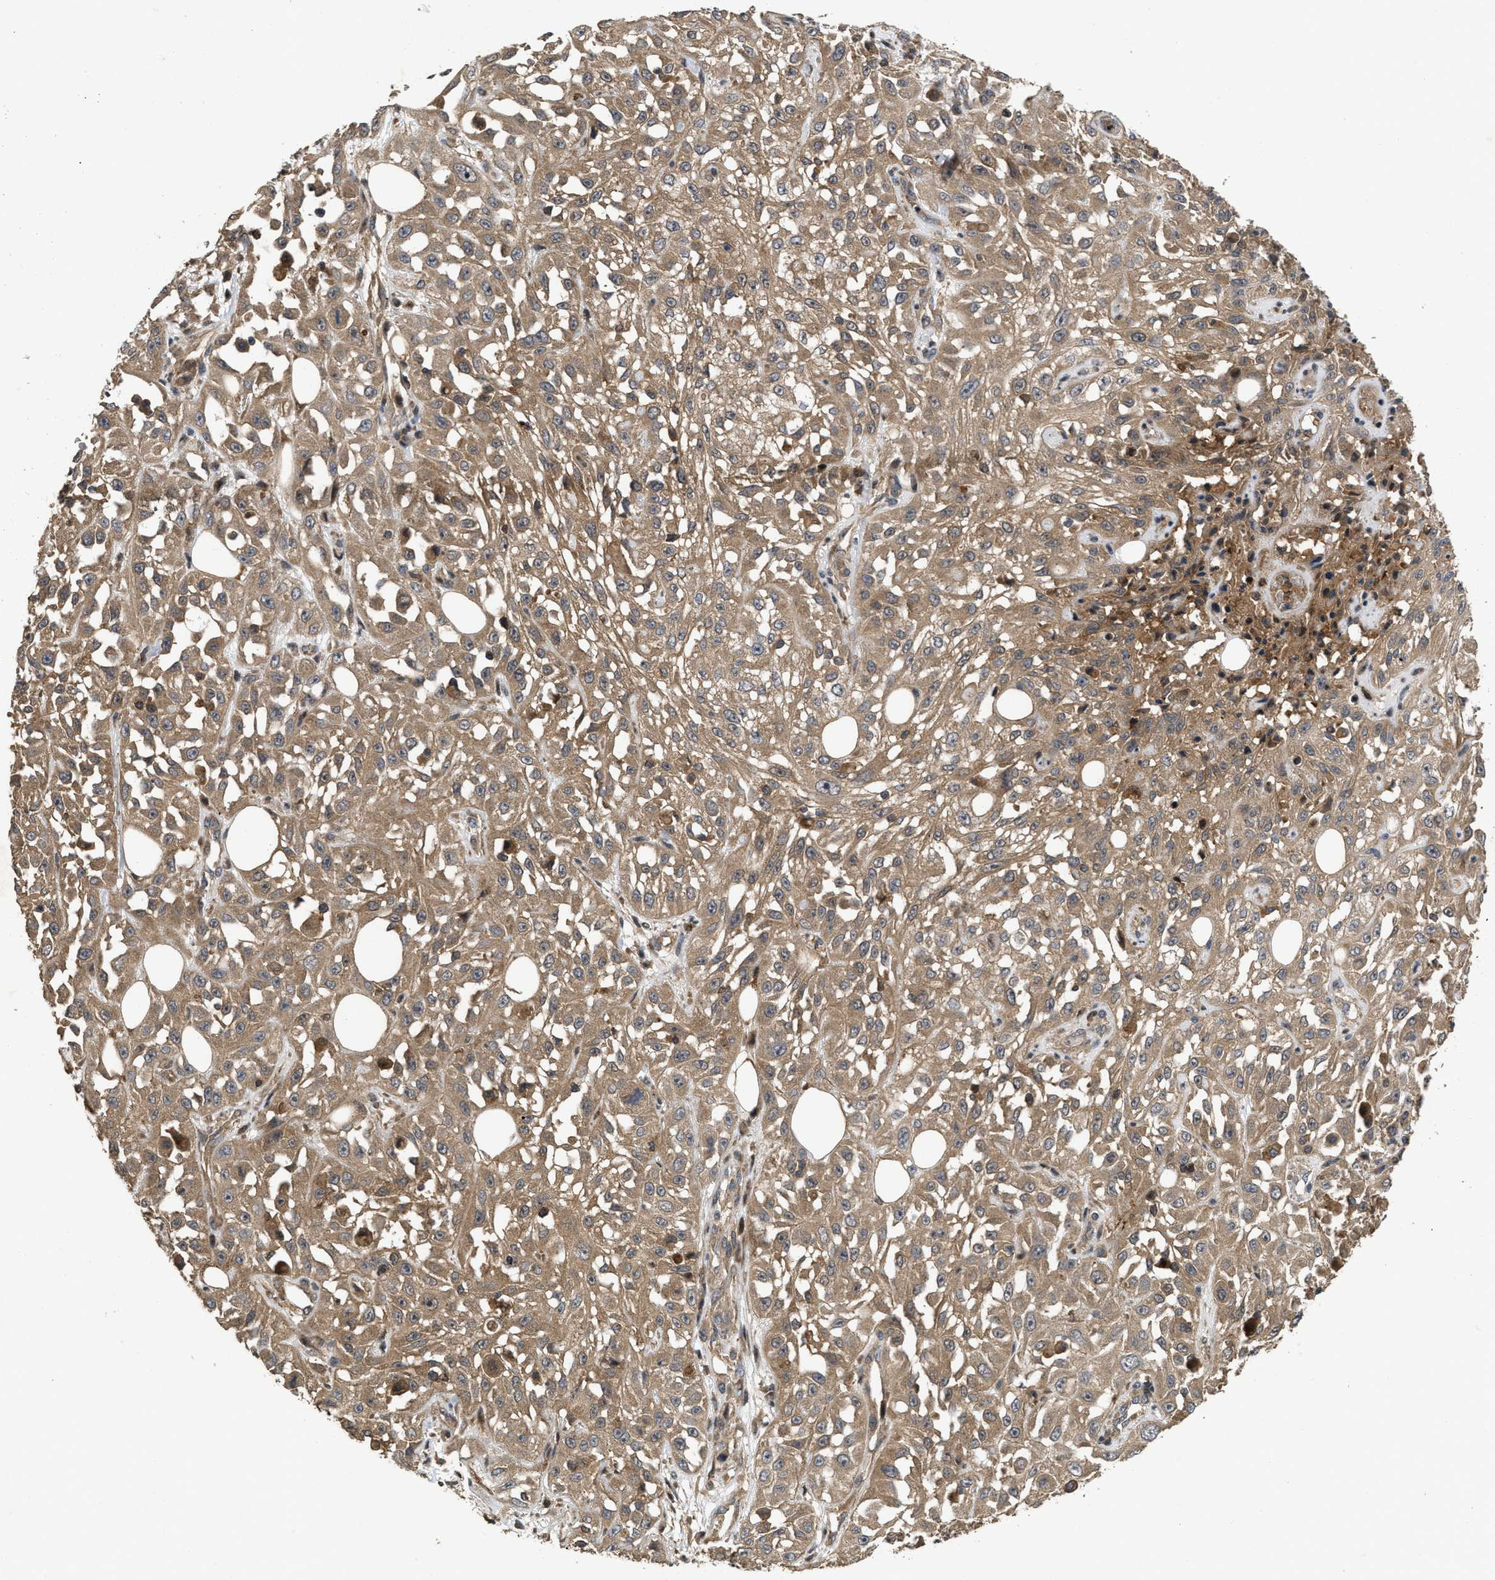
{"staining": {"intensity": "moderate", "quantity": ">75%", "location": "cytoplasmic/membranous"}, "tissue": "skin cancer", "cell_type": "Tumor cells", "image_type": "cancer", "snomed": [{"axis": "morphology", "description": "Squamous cell carcinoma, NOS"}, {"axis": "morphology", "description": "Squamous cell carcinoma, metastatic, NOS"}, {"axis": "topography", "description": "Skin"}, {"axis": "topography", "description": "Lymph node"}], "caption": "Skin cancer stained for a protein reveals moderate cytoplasmic/membranous positivity in tumor cells.", "gene": "CBR3", "patient": {"sex": "male", "age": 75}}